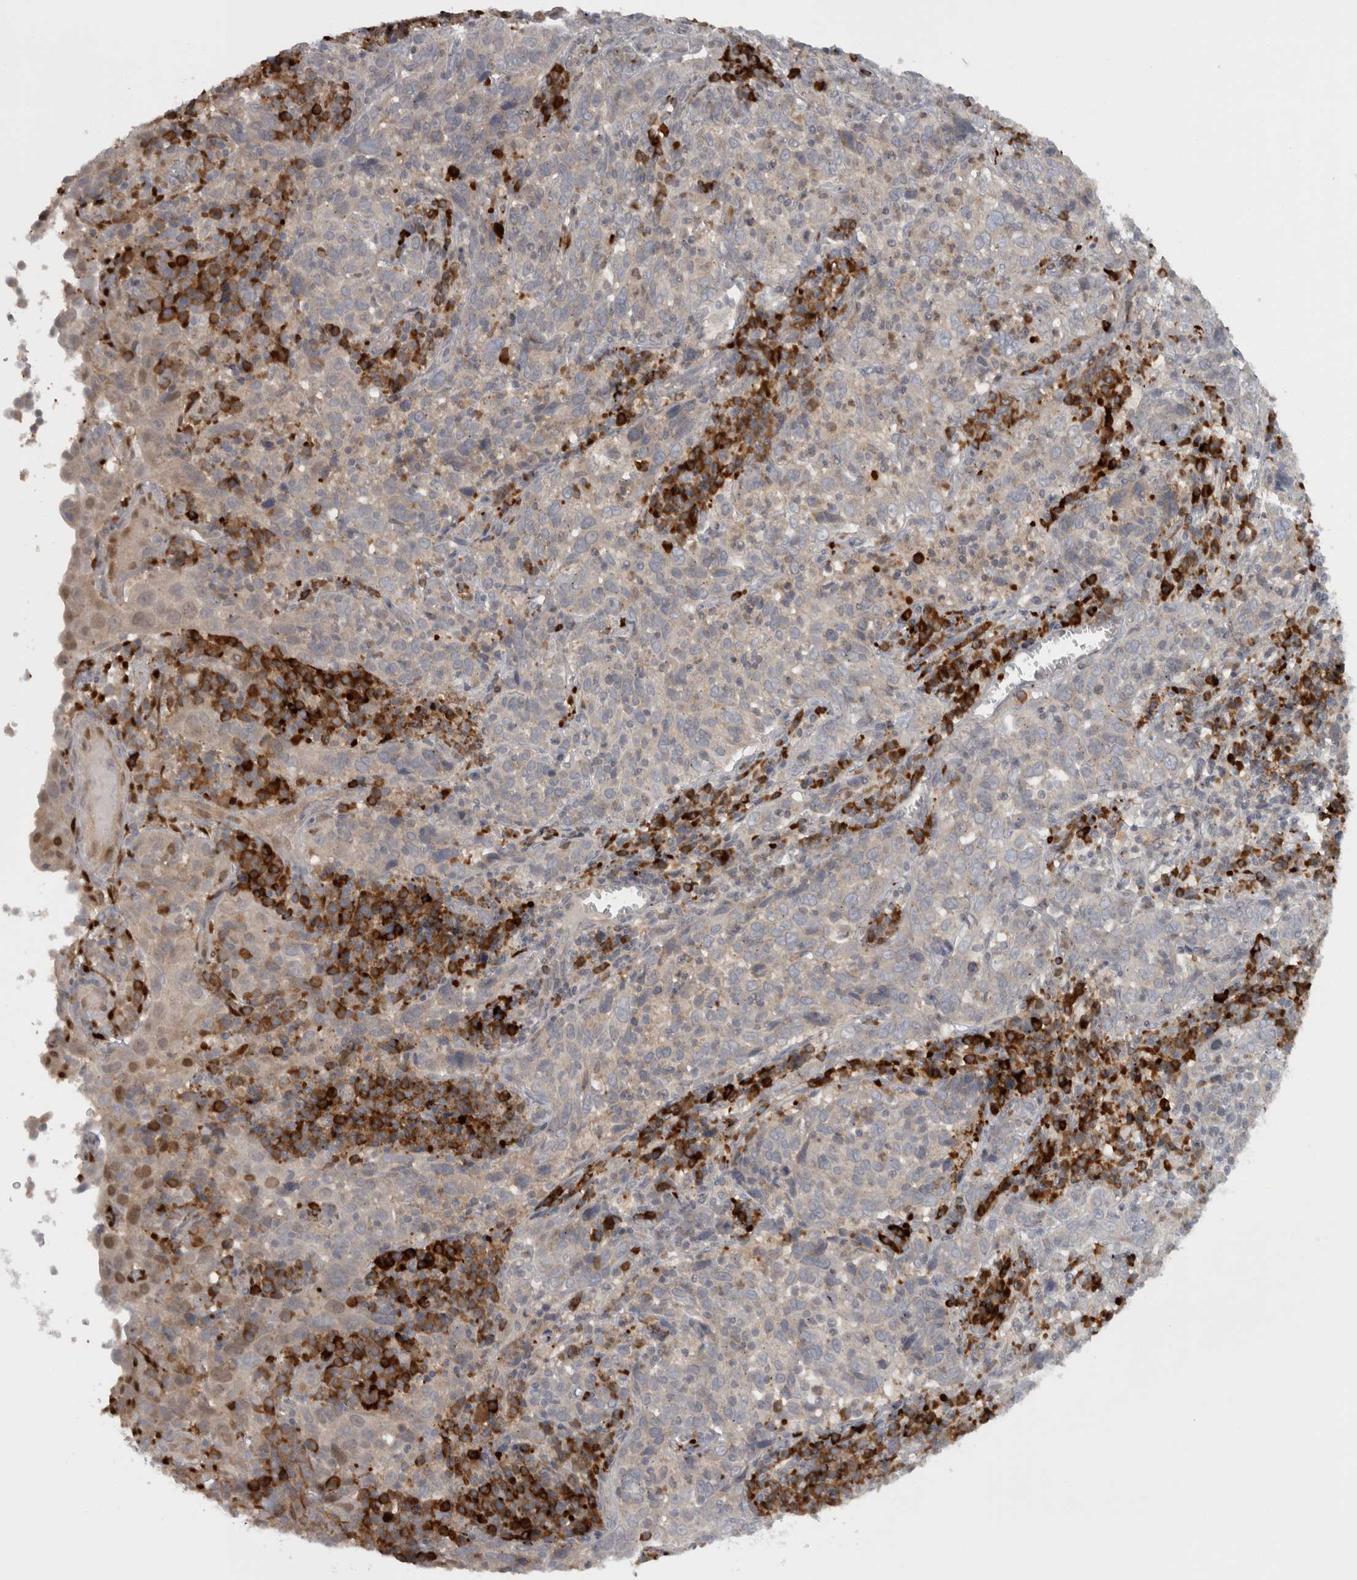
{"staining": {"intensity": "negative", "quantity": "none", "location": "none"}, "tissue": "cervical cancer", "cell_type": "Tumor cells", "image_type": "cancer", "snomed": [{"axis": "morphology", "description": "Squamous cell carcinoma, NOS"}, {"axis": "topography", "description": "Cervix"}], "caption": "Immunohistochemistry (IHC) of cervical squamous cell carcinoma exhibits no positivity in tumor cells. (IHC, brightfield microscopy, high magnification).", "gene": "SLCO5A1", "patient": {"sex": "female", "age": 46}}